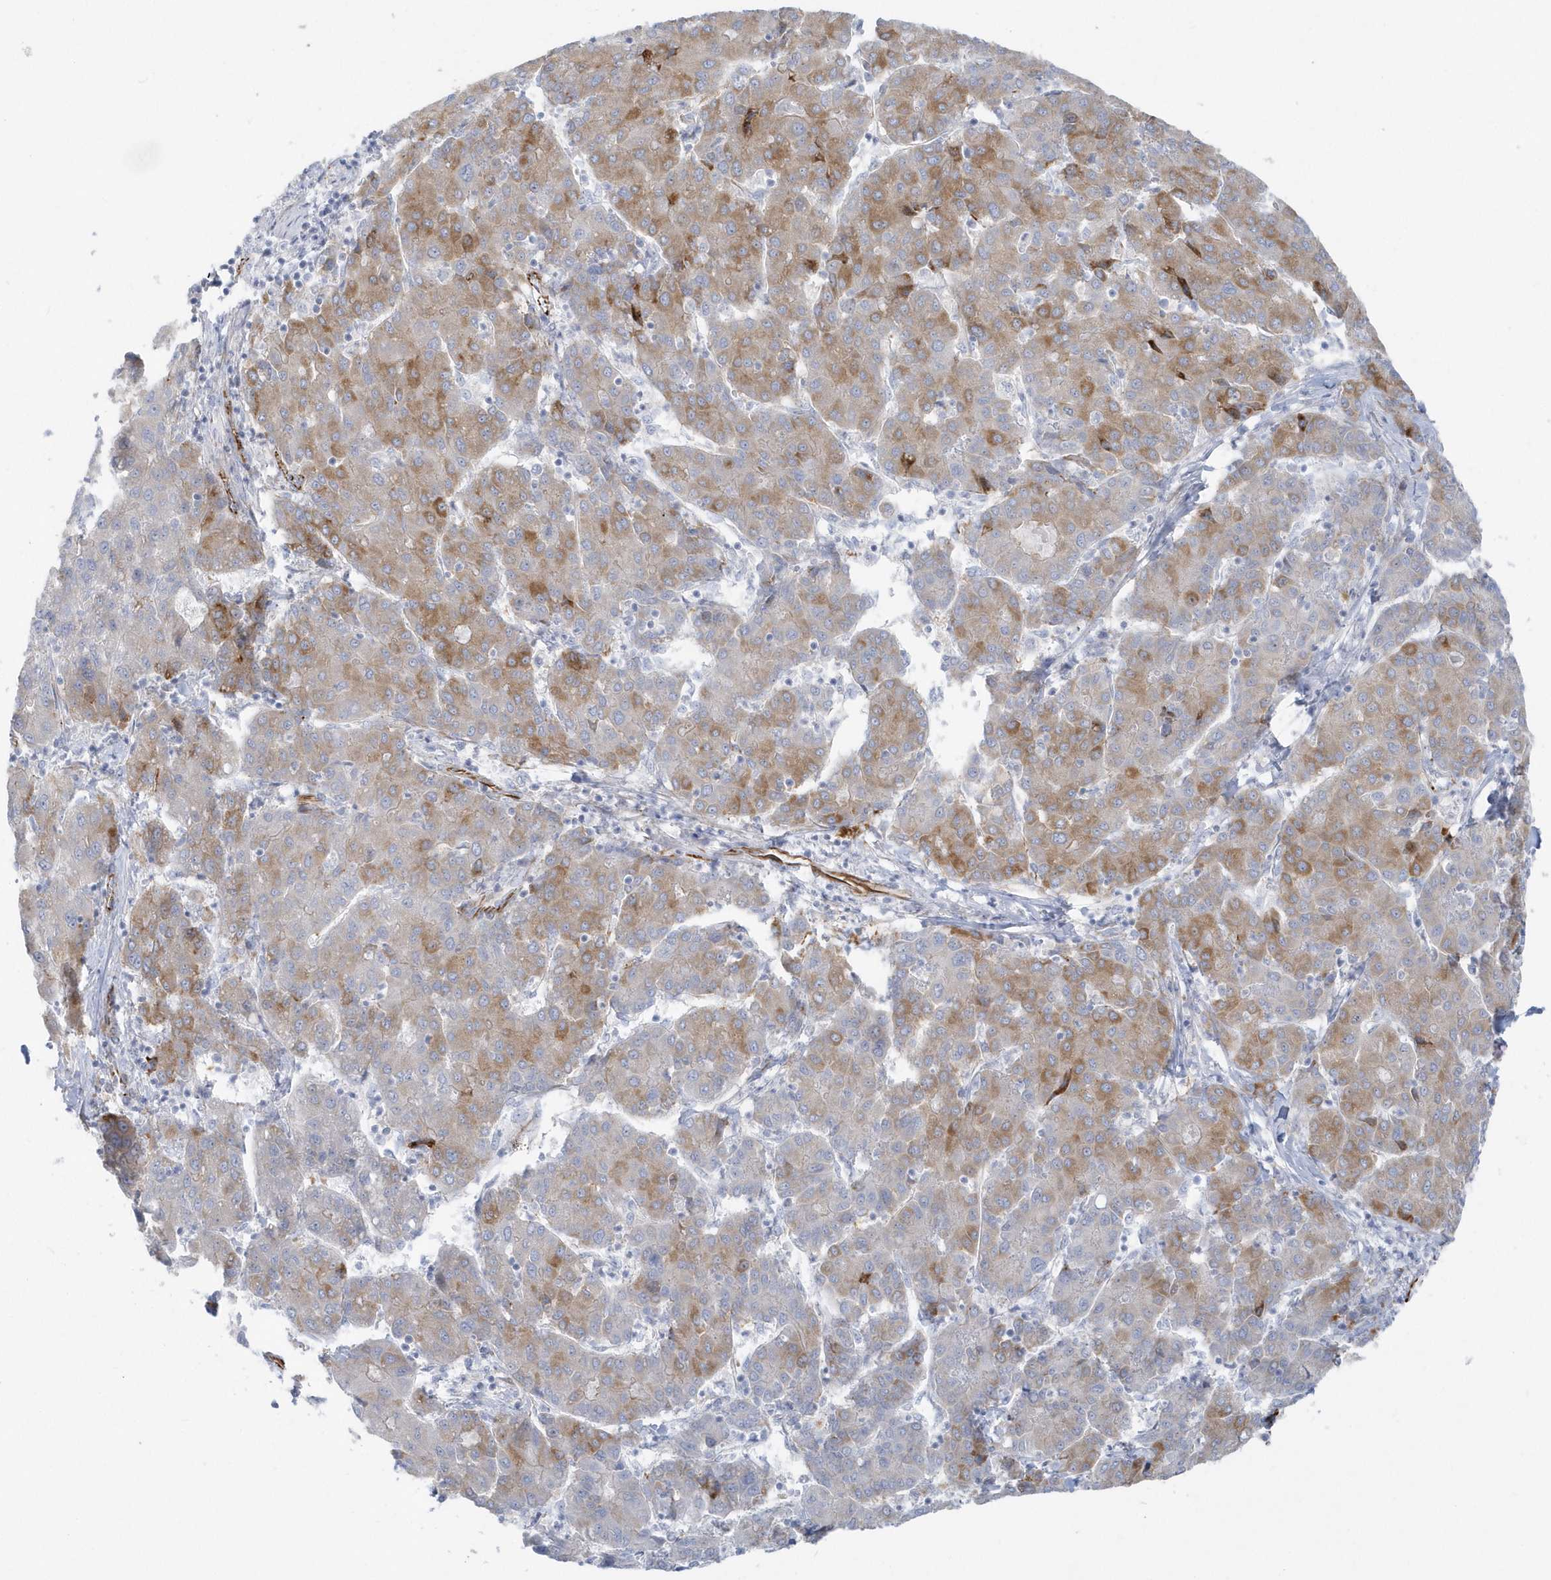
{"staining": {"intensity": "moderate", "quantity": "25%-75%", "location": "cytoplasmic/membranous"}, "tissue": "liver cancer", "cell_type": "Tumor cells", "image_type": "cancer", "snomed": [{"axis": "morphology", "description": "Carcinoma, Hepatocellular, NOS"}, {"axis": "topography", "description": "Liver"}], "caption": "The histopathology image demonstrates immunohistochemical staining of hepatocellular carcinoma (liver). There is moderate cytoplasmic/membranous positivity is appreciated in approximately 25%-75% of tumor cells.", "gene": "PPIL6", "patient": {"sex": "male", "age": 65}}